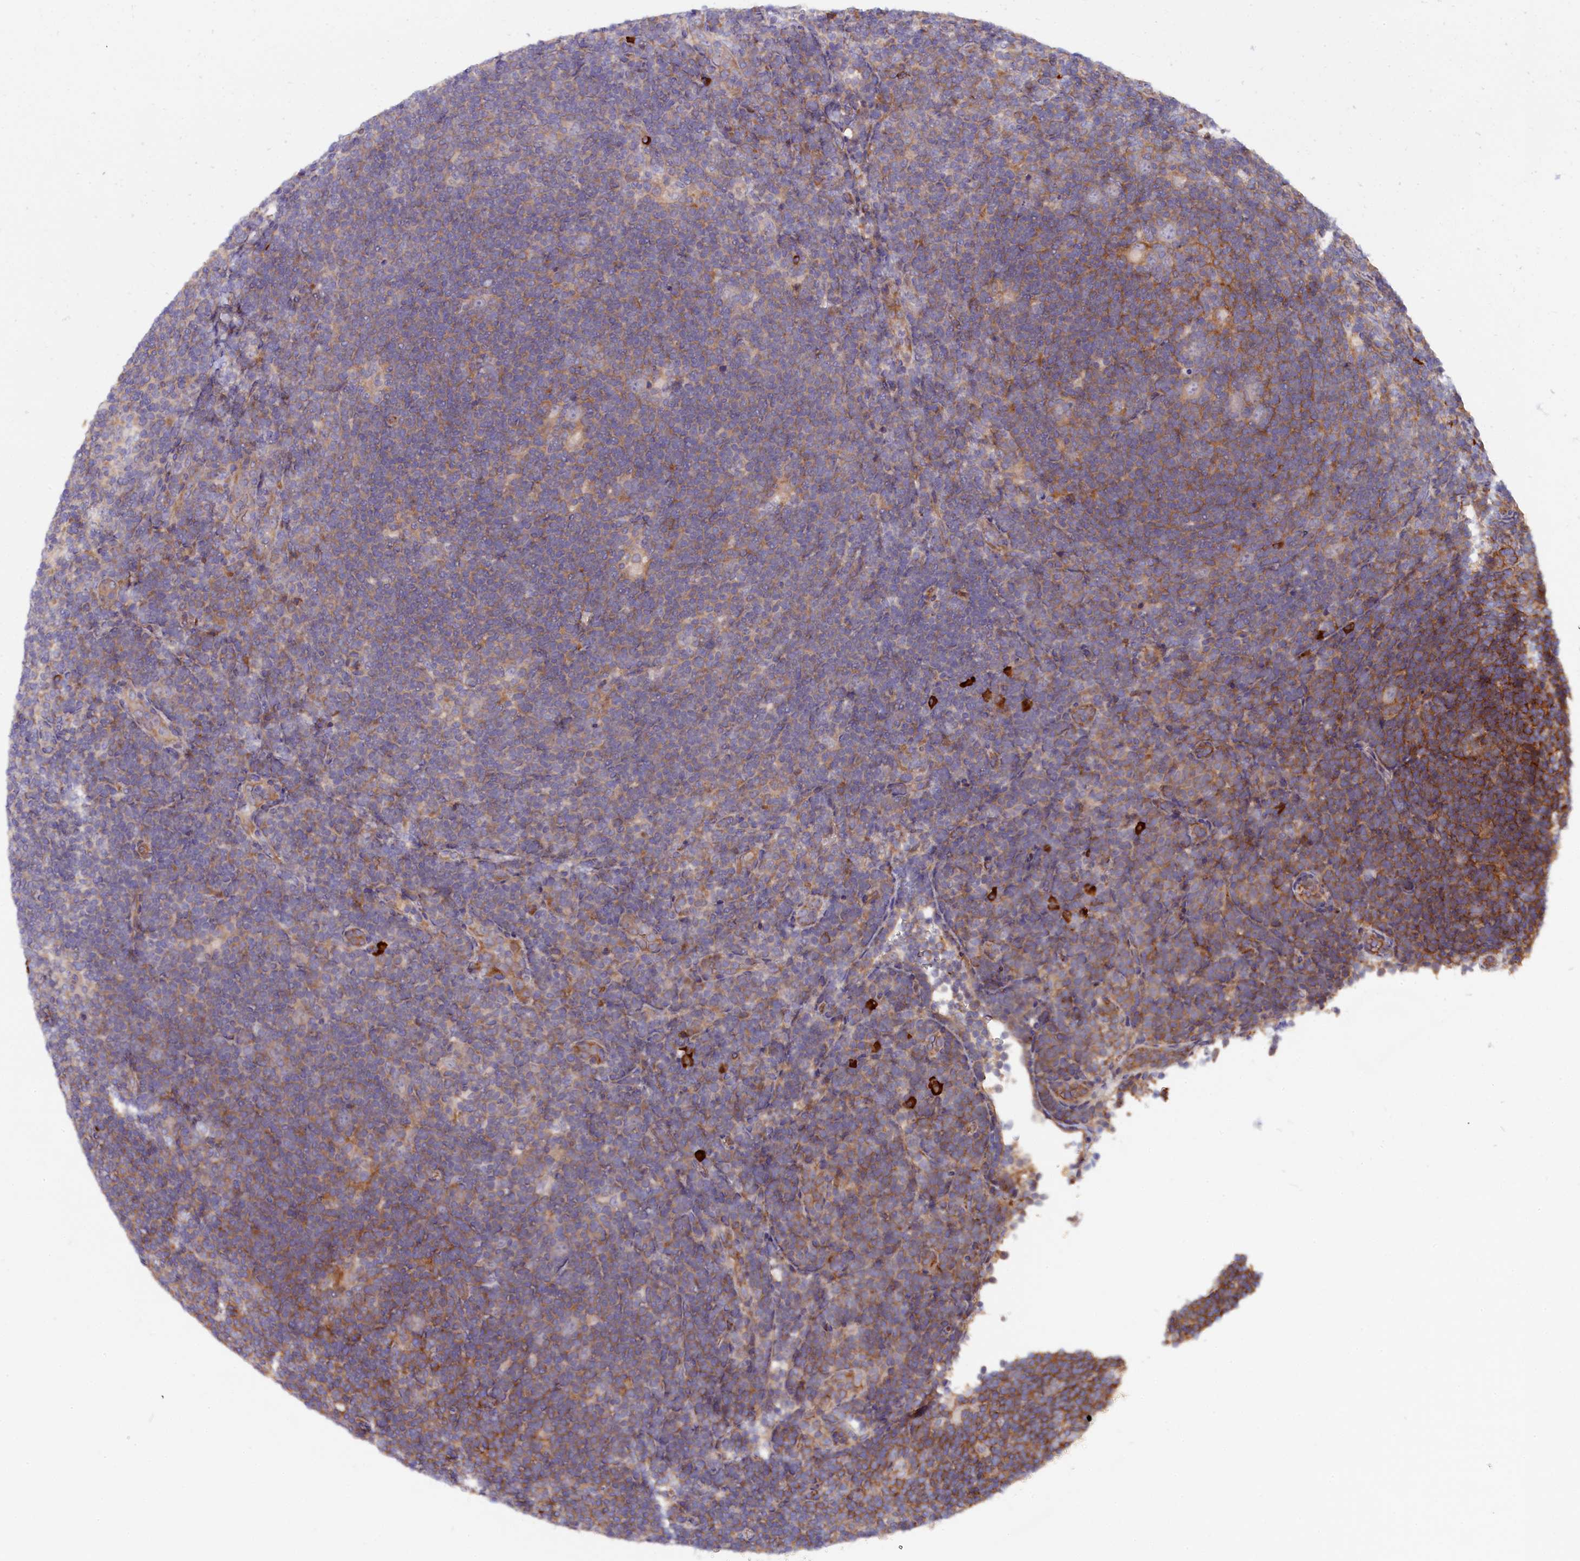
{"staining": {"intensity": "negative", "quantity": "none", "location": "none"}, "tissue": "lymphoma", "cell_type": "Tumor cells", "image_type": "cancer", "snomed": [{"axis": "morphology", "description": "Hodgkin's disease, NOS"}, {"axis": "topography", "description": "Lymph node"}], "caption": "A micrograph of human lymphoma is negative for staining in tumor cells.", "gene": "JPT2", "patient": {"sex": "female", "age": 57}}